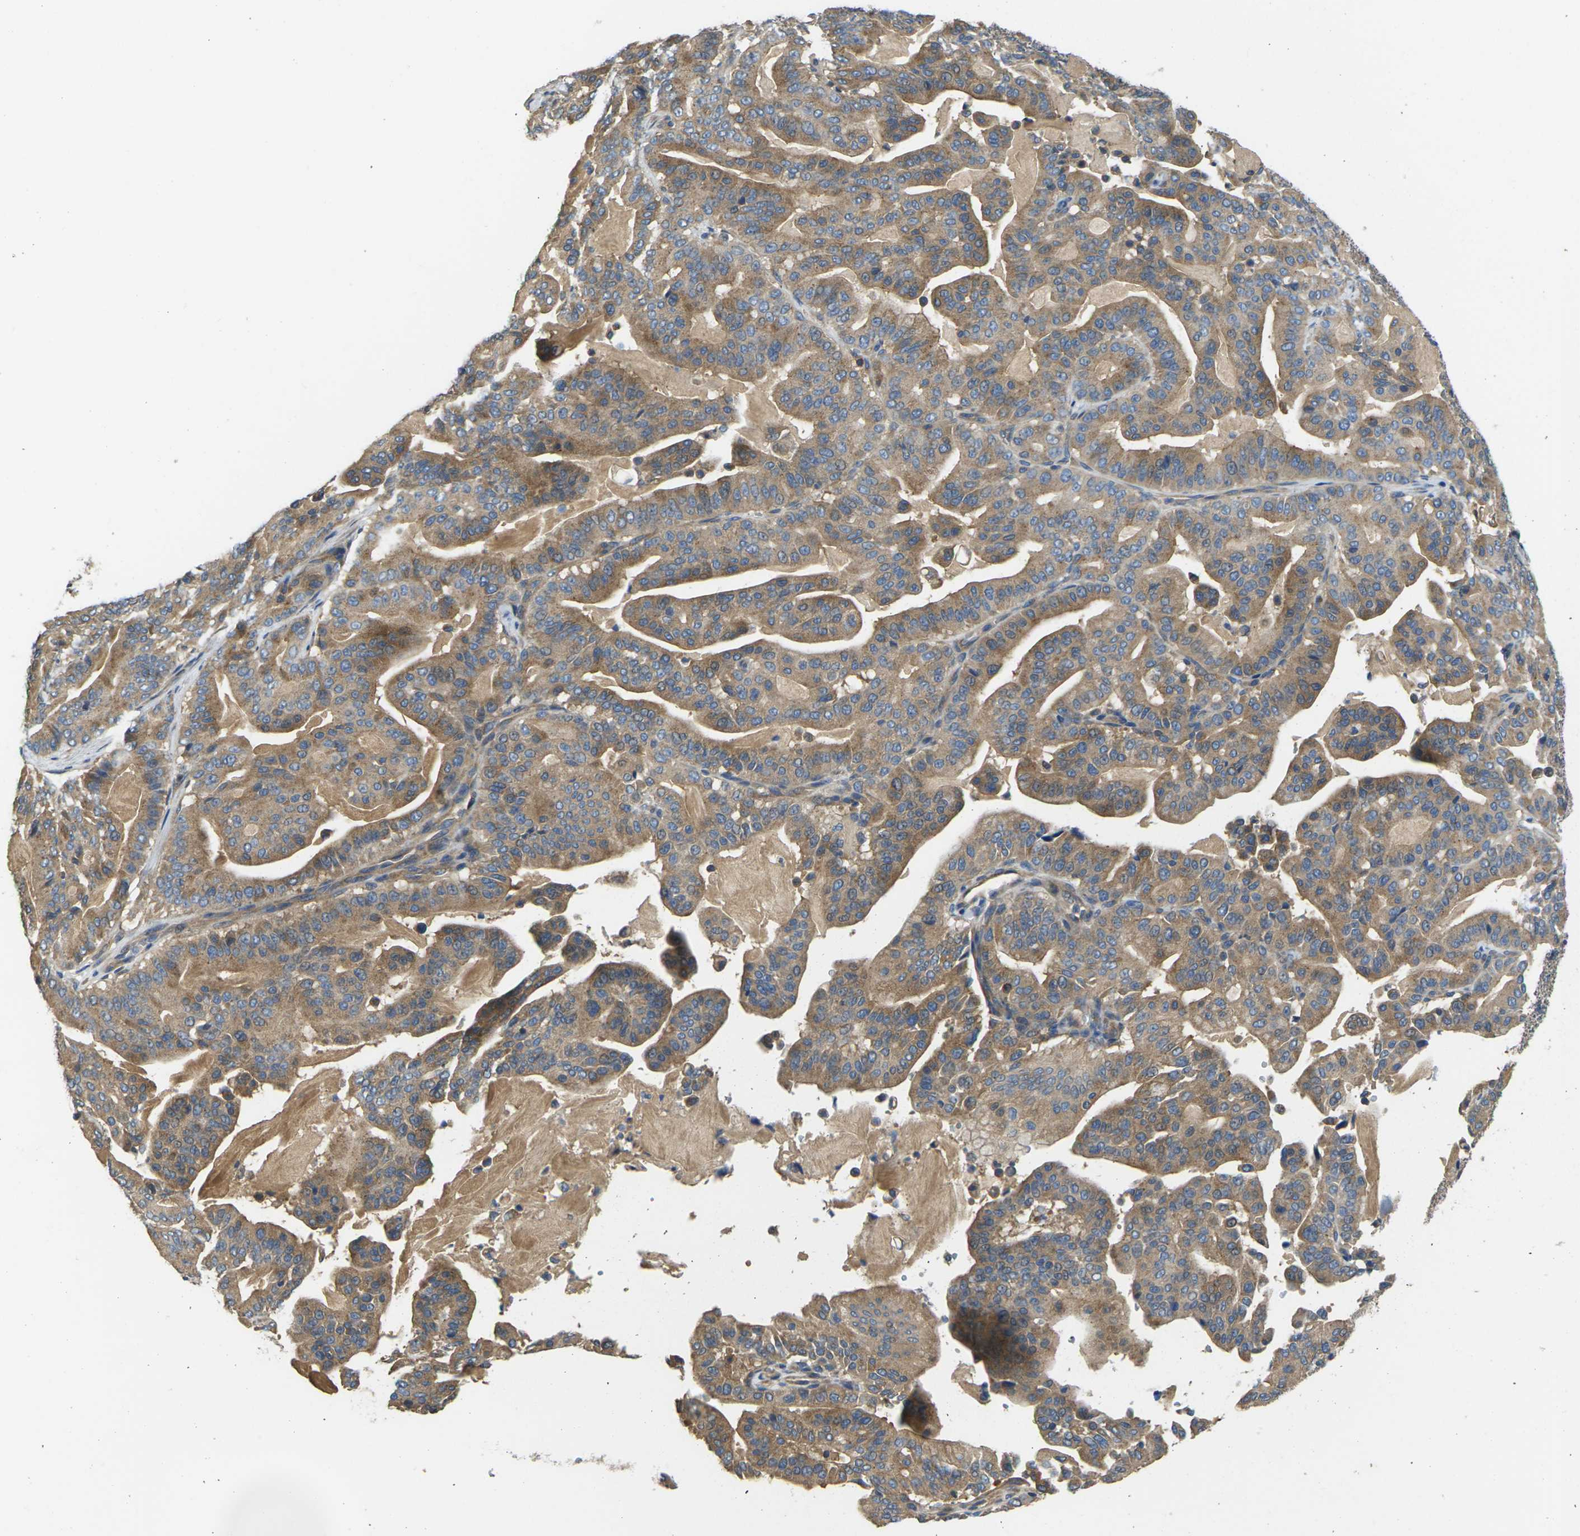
{"staining": {"intensity": "moderate", "quantity": ">75%", "location": "cytoplasmic/membranous"}, "tissue": "pancreatic cancer", "cell_type": "Tumor cells", "image_type": "cancer", "snomed": [{"axis": "morphology", "description": "Adenocarcinoma, NOS"}, {"axis": "topography", "description": "Pancreas"}], "caption": "High-power microscopy captured an immunohistochemistry (IHC) image of pancreatic adenocarcinoma, revealing moderate cytoplasmic/membranous expression in about >75% of tumor cells.", "gene": "TMCC2", "patient": {"sex": "male", "age": 63}}